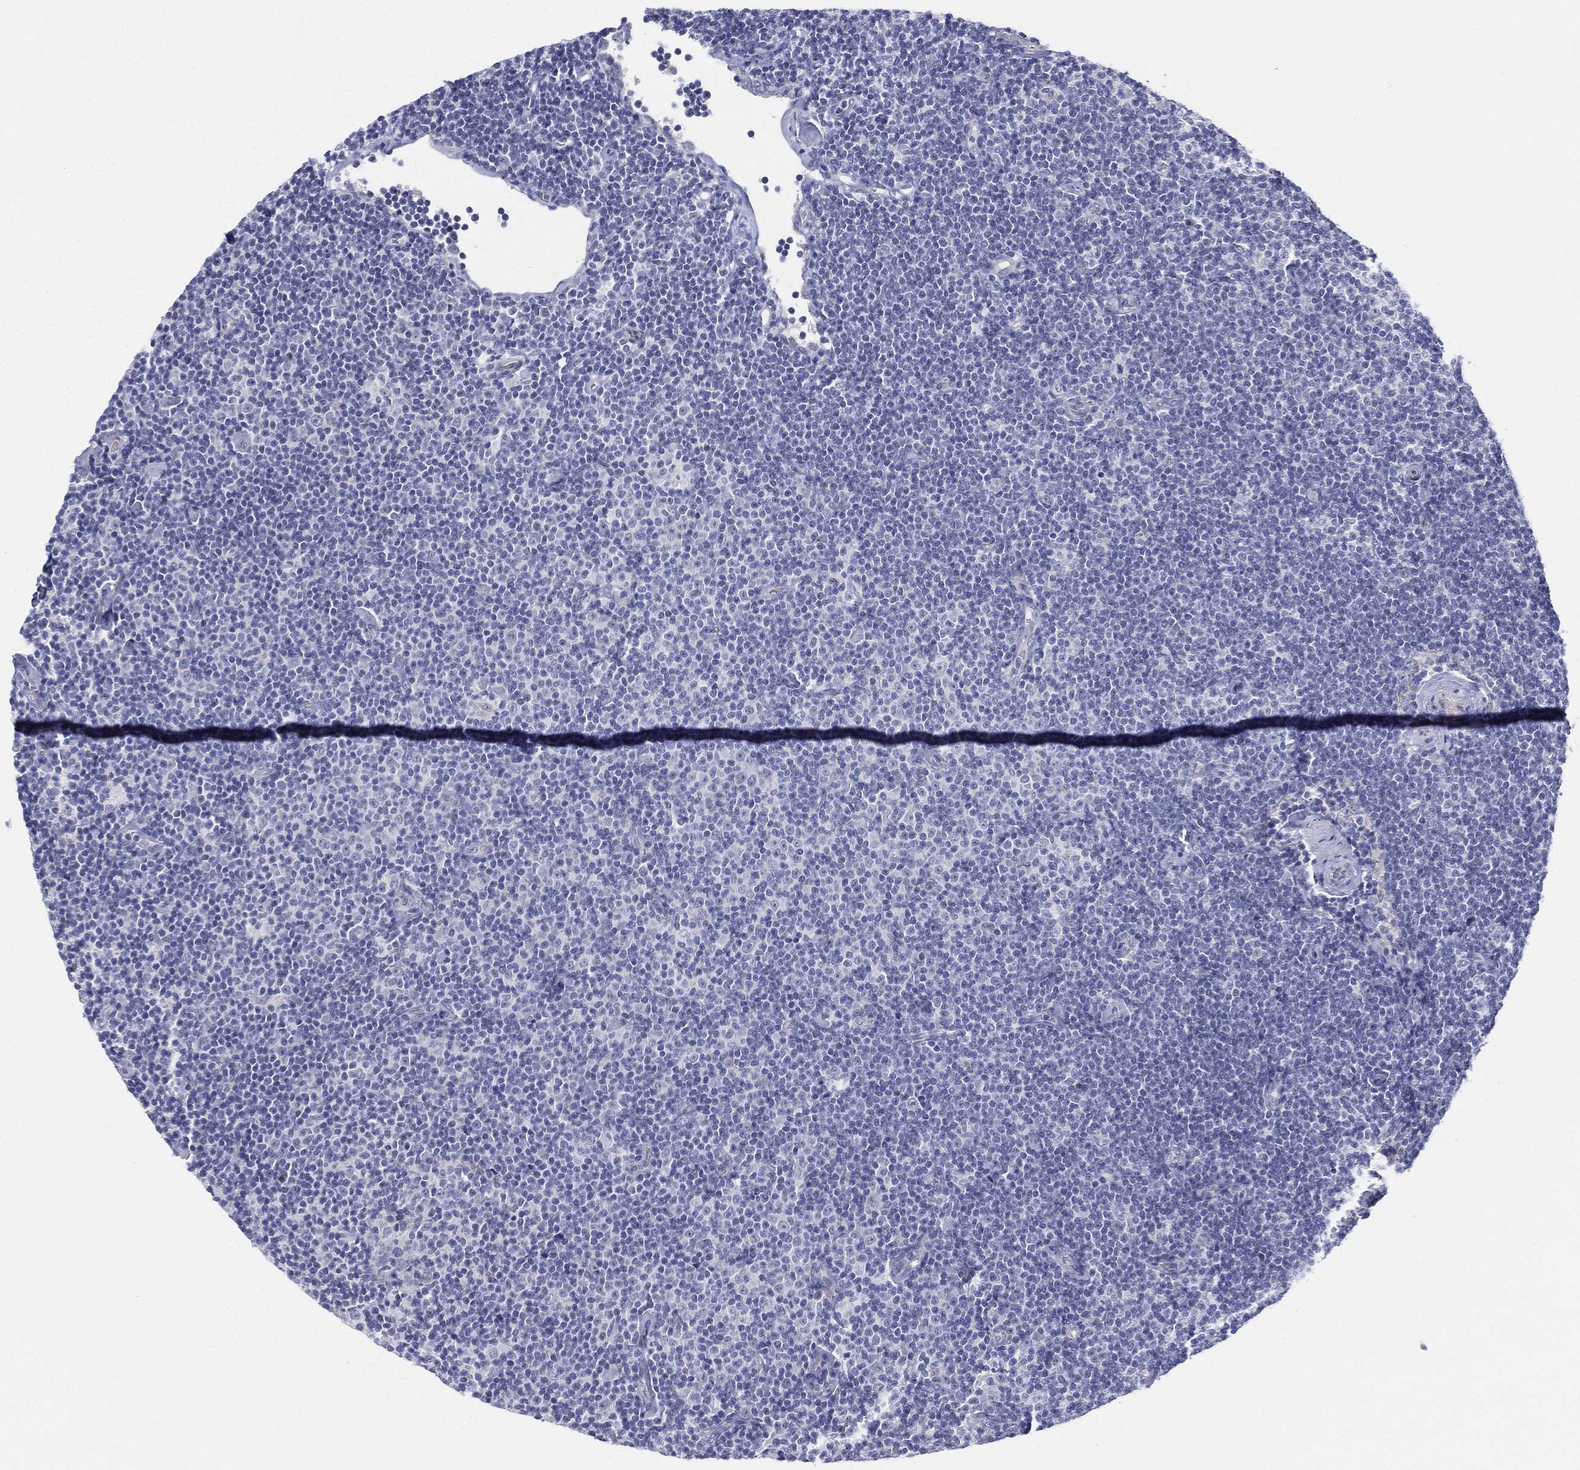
{"staining": {"intensity": "negative", "quantity": "none", "location": "none"}, "tissue": "lymphoma", "cell_type": "Tumor cells", "image_type": "cancer", "snomed": [{"axis": "morphology", "description": "Malignant lymphoma, non-Hodgkin's type, Low grade"}, {"axis": "topography", "description": "Lymph node"}], "caption": "IHC micrograph of lymphoma stained for a protein (brown), which displays no positivity in tumor cells.", "gene": "MLF1", "patient": {"sex": "male", "age": 81}}